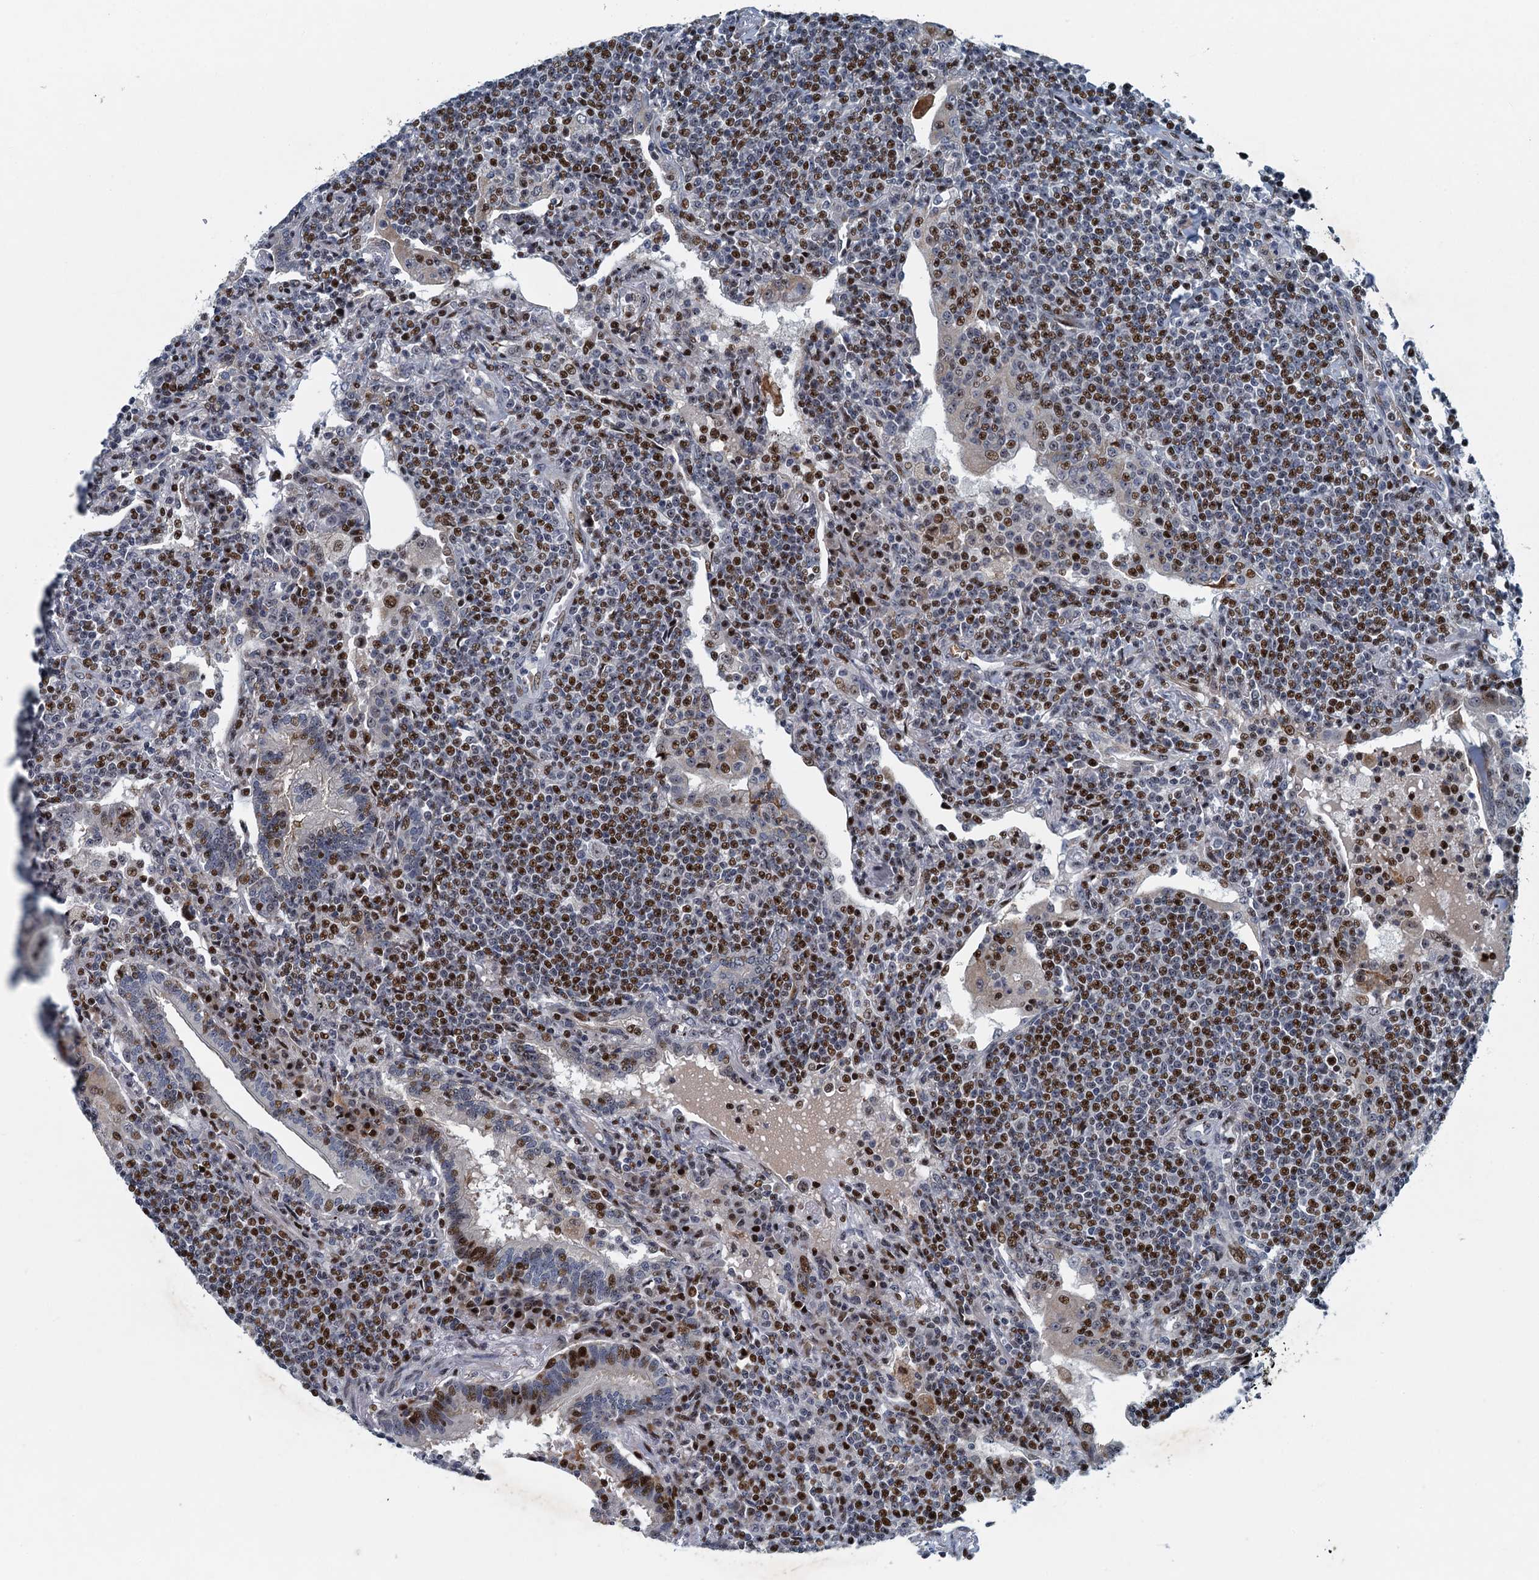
{"staining": {"intensity": "strong", "quantity": "25%-75%", "location": "nuclear"}, "tissue": "lymphoma", "cell_type": "Tumor cells", "image_type": "cancer", "snomed": [{"axis": "morphology", "description": "Malignant lymphoma, non-Hodgkin's type, Low grade"}, {"axis": "topography", "description": "Lung"}], "caption": "Immunohistochemistry histopathology image of neoplastic tissue: human malignant lymphoma, non-Hodgkin's type (low-grade) stained using immunohistochemistry (IHC) reveals high levels of strong protein expression localized specifically in the nuclear of tumor cells, appearing as a nuclear brown color.", "gene": "ANKRD13D", "patient": {"sex": "female", "age": 71}}